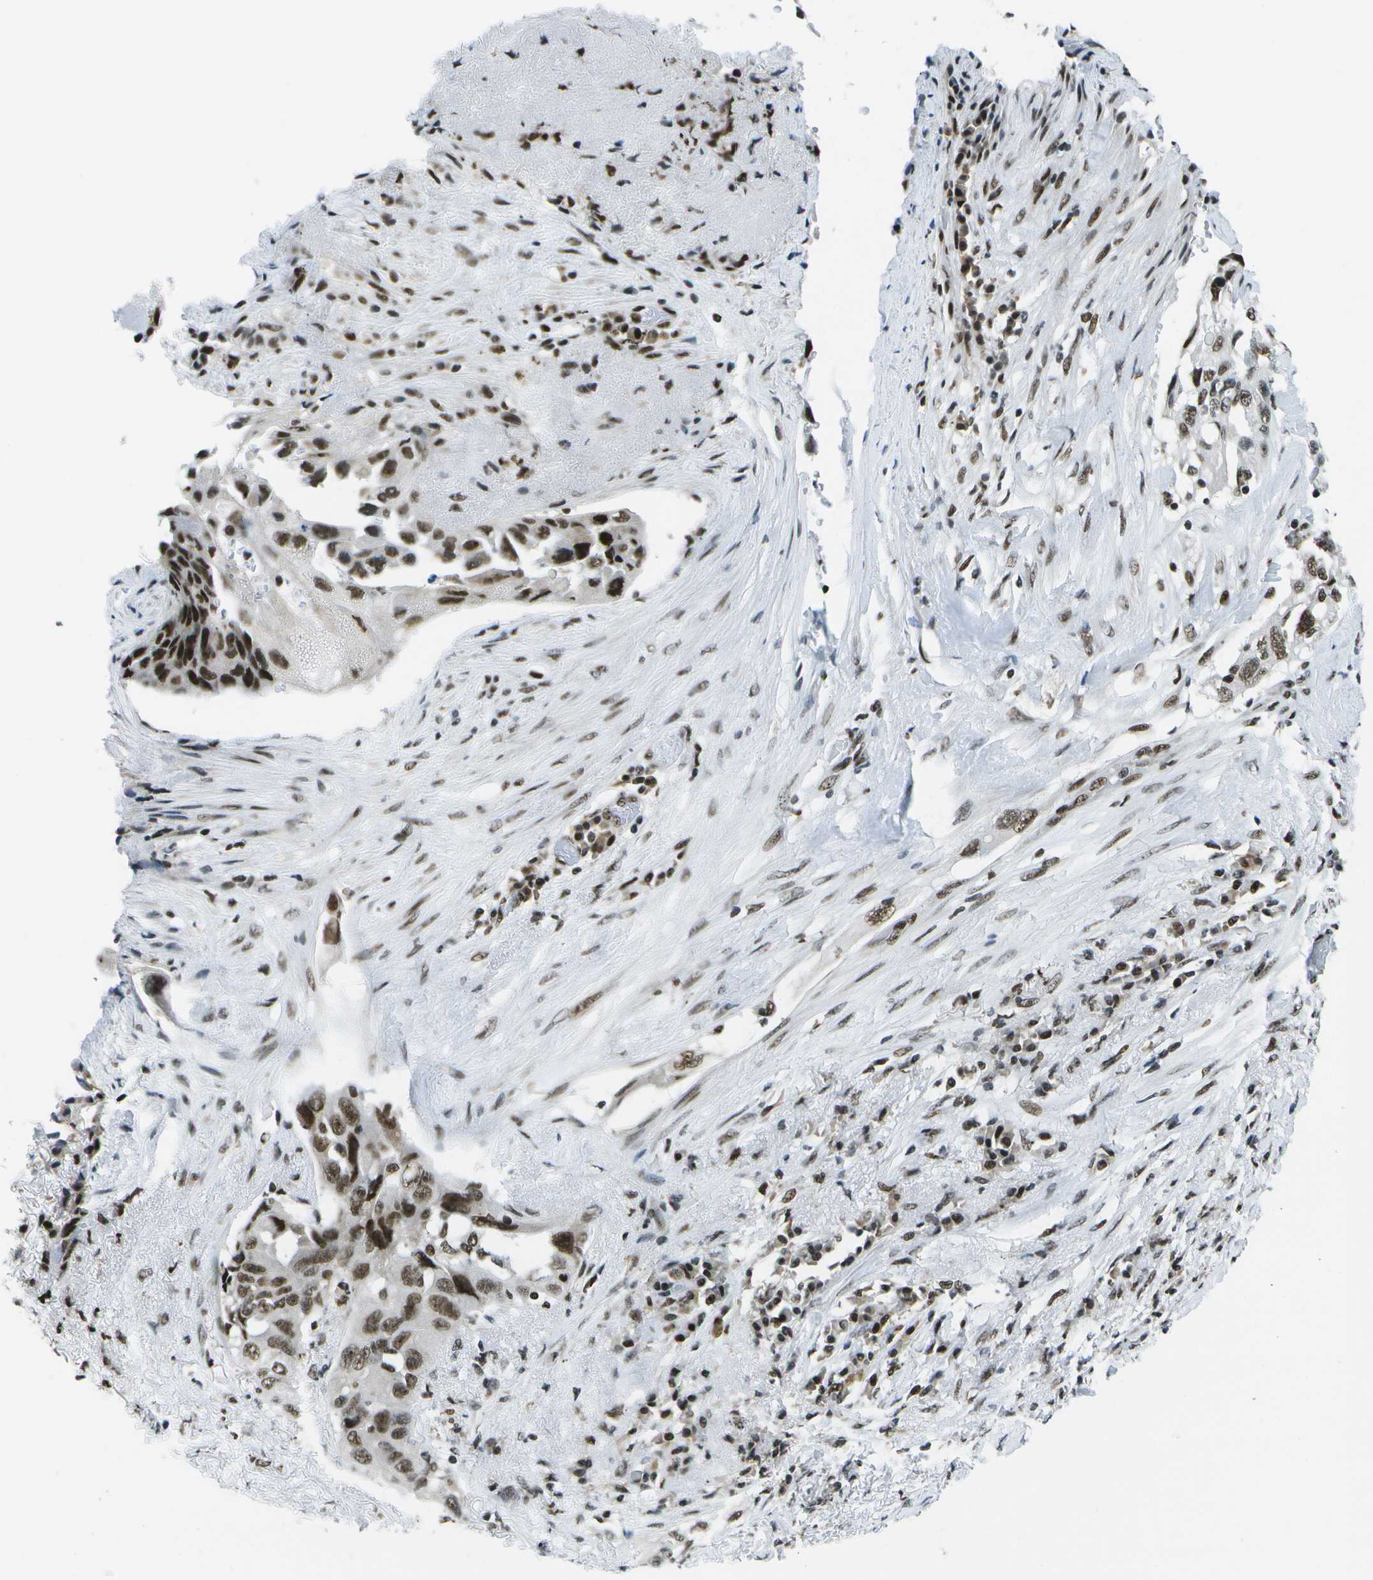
{"staining": {"intensity": "strong", "quantity": ">75%", "location": "nuclear"}, "tissue": "lung cancer", "cell_type": "Tumor cells", "image_type": "cancer", "snomed": [{"axis": "morphology", "description": "Adenocarcinoma, NOS"}, {"axis": "topography", "description": "Lung"}], "caption": "Immunohistochemistry micrograph of neoplastic tissue: human lung cancer stained using immunohistochemistry displays high levels of strong protein expression localized specifically in the nuclear of tumor cells, appearing as a nuclear brown color.", "gene": "NSRP1", "patient": {"sex": "female", "age": 51}}